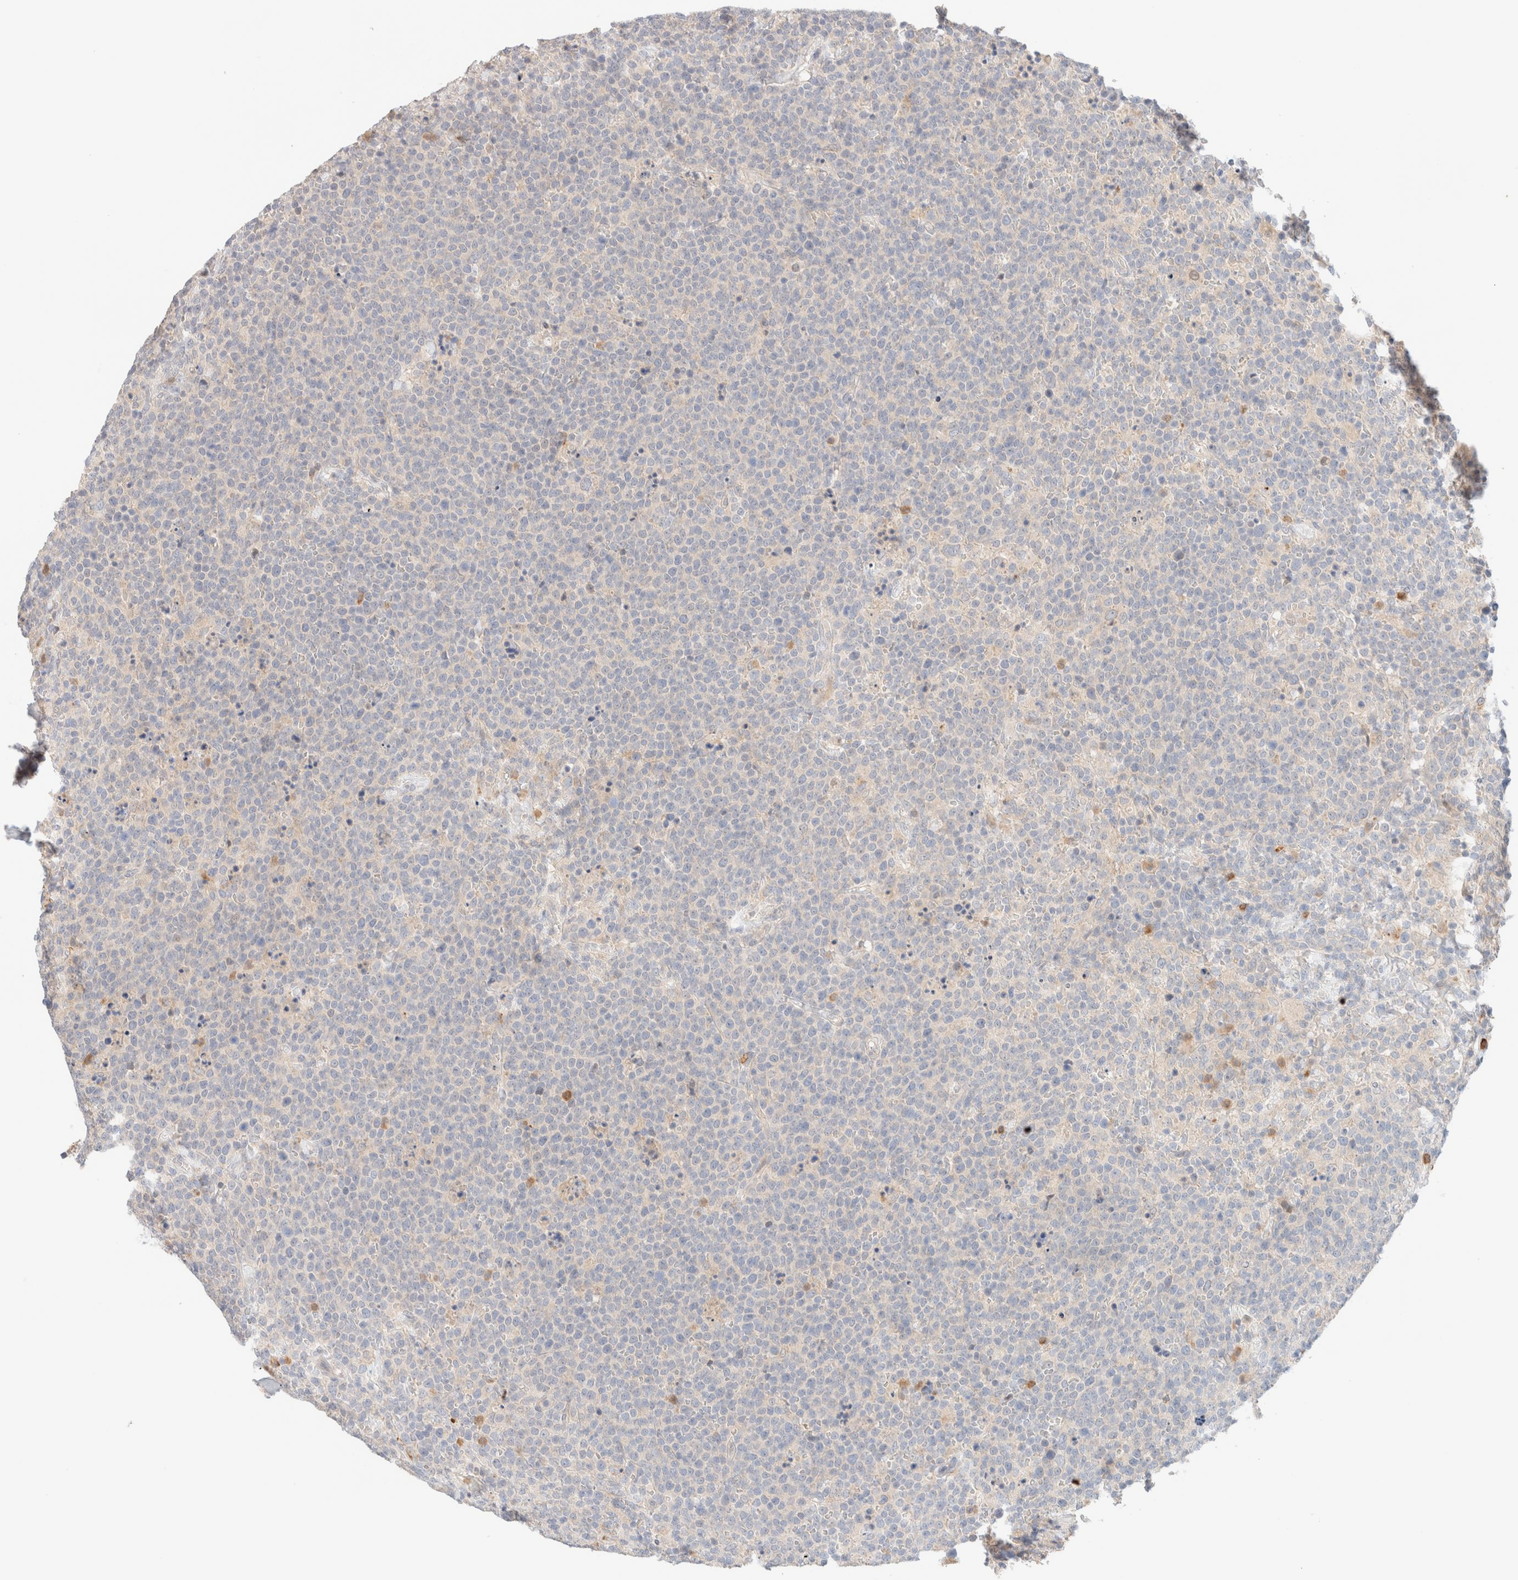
{"staining": {"intensity": "negative", "quantity": "none", "location": "none"}, "tissue": "lymphoma", "cell_type": "Tumor cells", "image_type": "cancer", "snomed": [{"axis": "morphology", "description": "Malignant lymphoma, non-Hodgkin's type, High grade"}, {"axis": "topography", "description": "Lymph node"}], "caption": "IHC of lymphoma reveals no expression in tumor cells.", "gene": "SGSM2", "patient": {"sex": "male", "age": 61}}